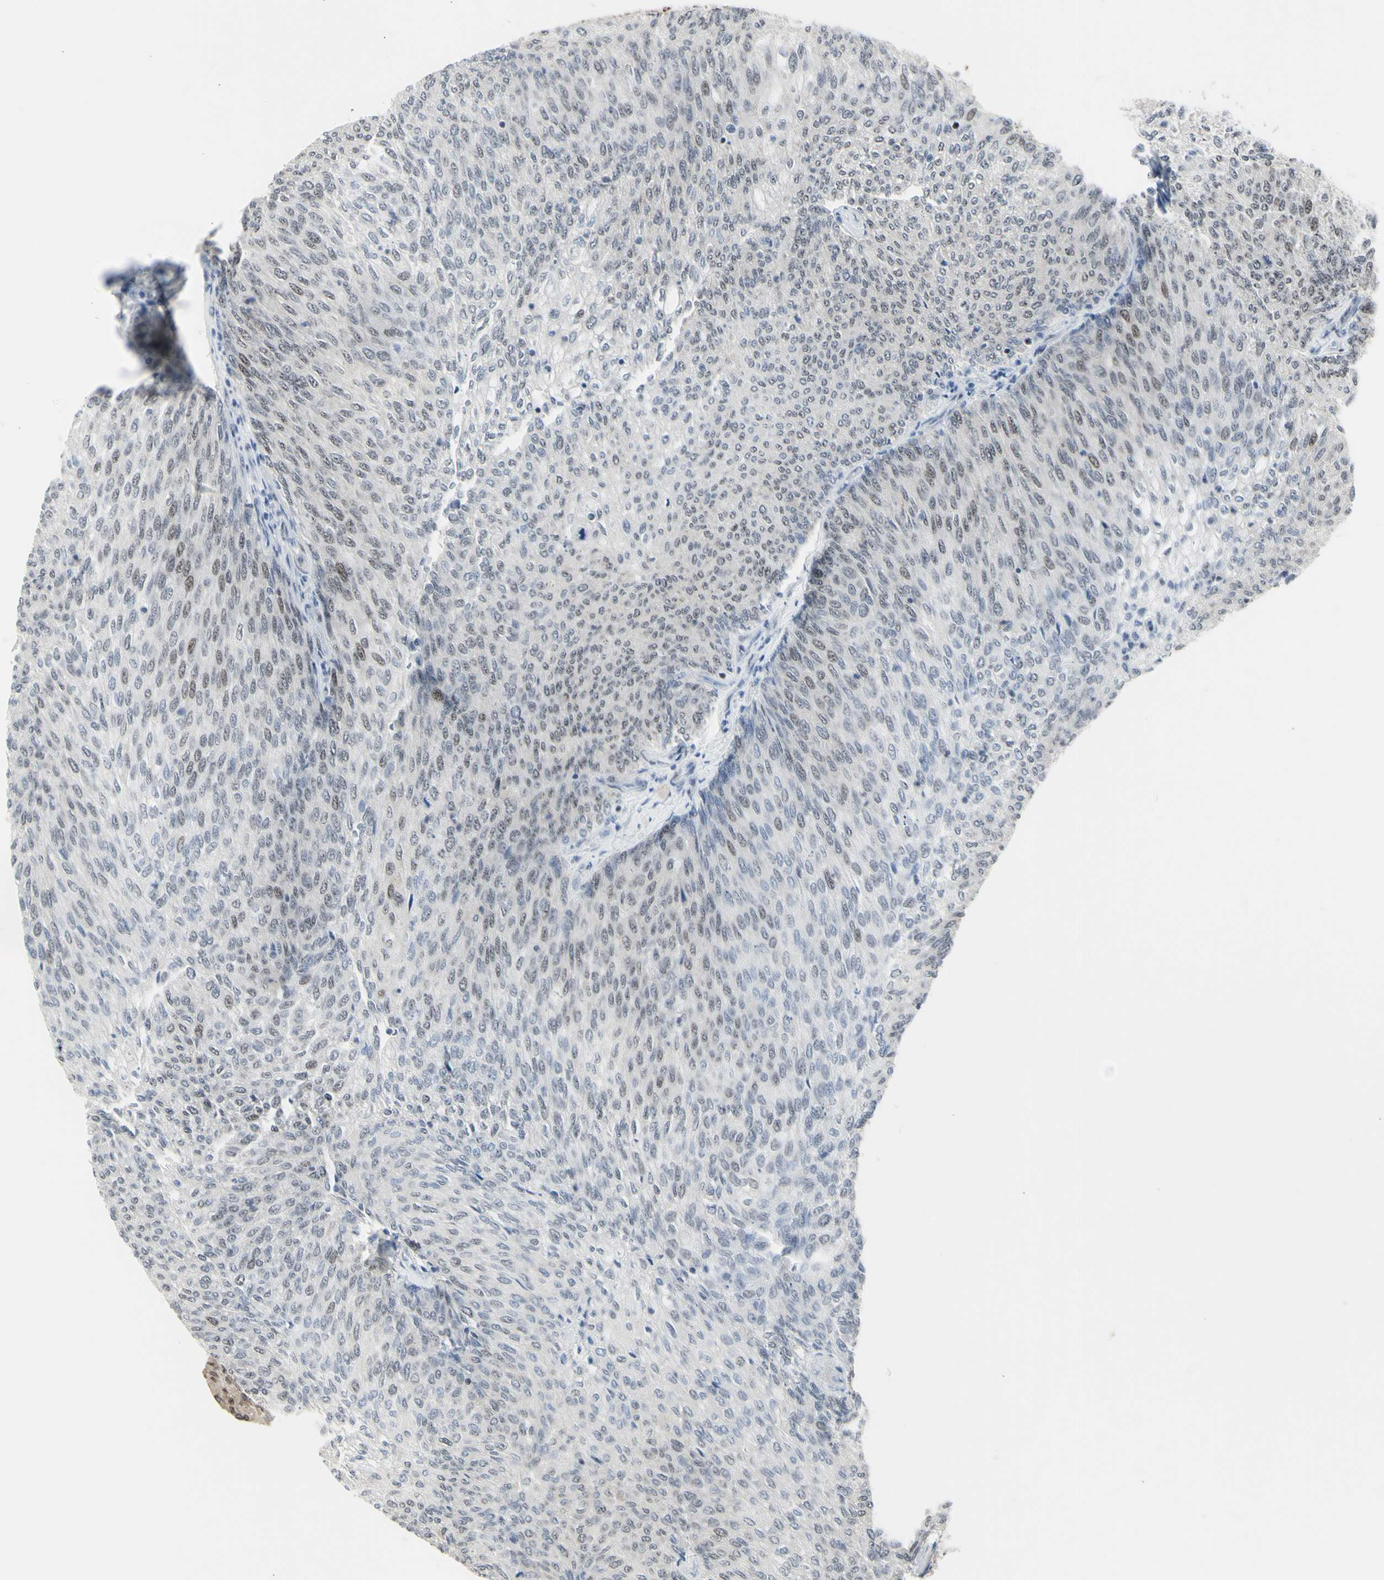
{"staining": {"intensity": "weak", "quantity": "<25%", "location": "nuclear"}, "tissue": "urothelial cancer", "cell_type": "Tumor cells", "image_type": "cancer", "snomed": [{"axis": "morphology", "description": "Urothelial carcinoma, Low grade"}, {"axis": "topography", "description": "Urinary bladder"}], "caption": "Immunohistochemistry micrograph of human urothelial cancer stained for a protein (brown), which displays no expression in tumor cells.", "gene": "DHRS7B", "patient": {"sex": "female", "age": 79}}